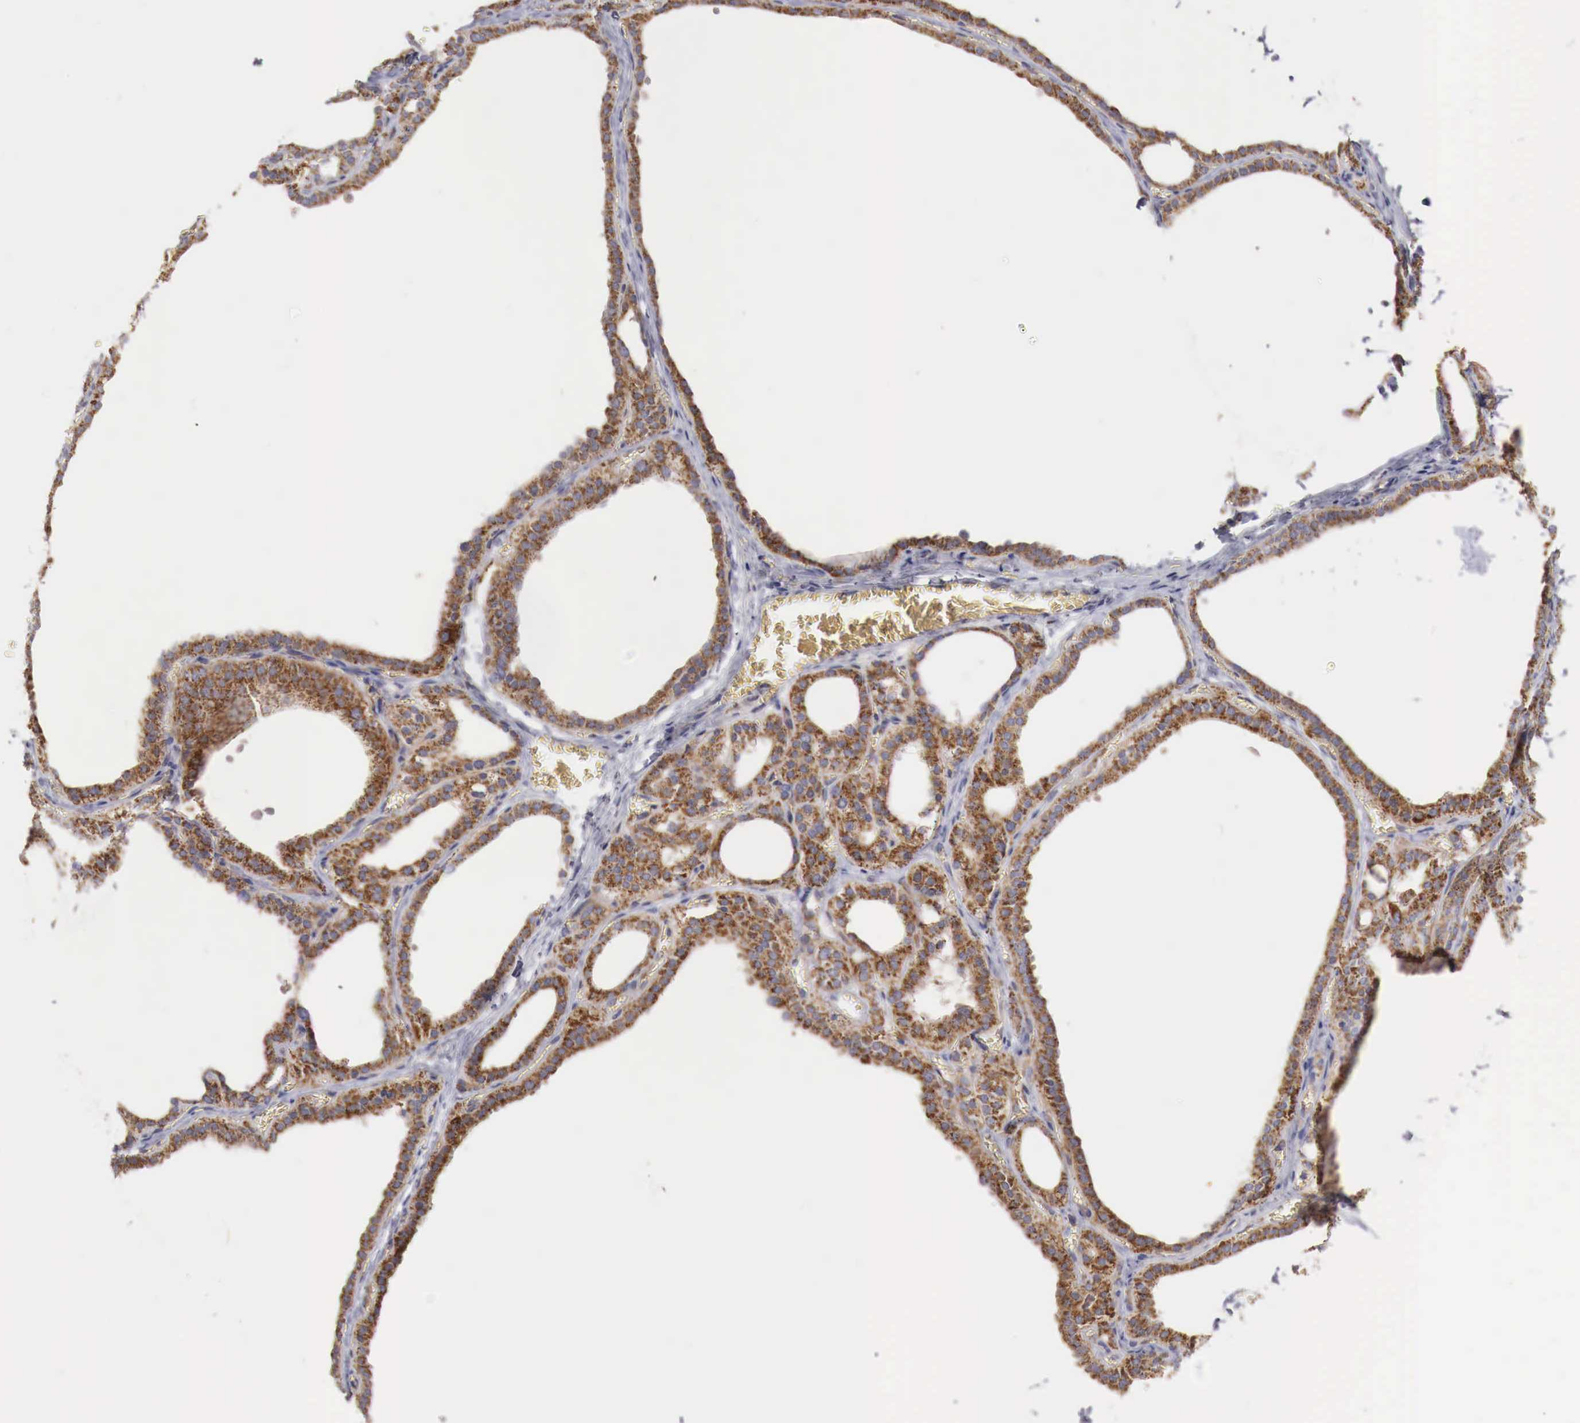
{"staining": {"intensity": "moderate", "quantity": "25%-75%", "location": "cytoplasmic/membranous"}, "tissue": "thyroid gland", "cell_type": "Glandular cells", "image_type": "normal", "snomed": [{"axis": "morphology", "description": "Normal tissue, NOS"}, {"axis": "topography", "description": "Thyroid gland"}], "caption": "Human thyroid gland stained with a brown dye displays moderate cytoplasmic/membranous positive expression in about 25%-75% of glandular cells.", "gene": "XPNPEP3", "patient": {"sex": "female", "age": 55}}